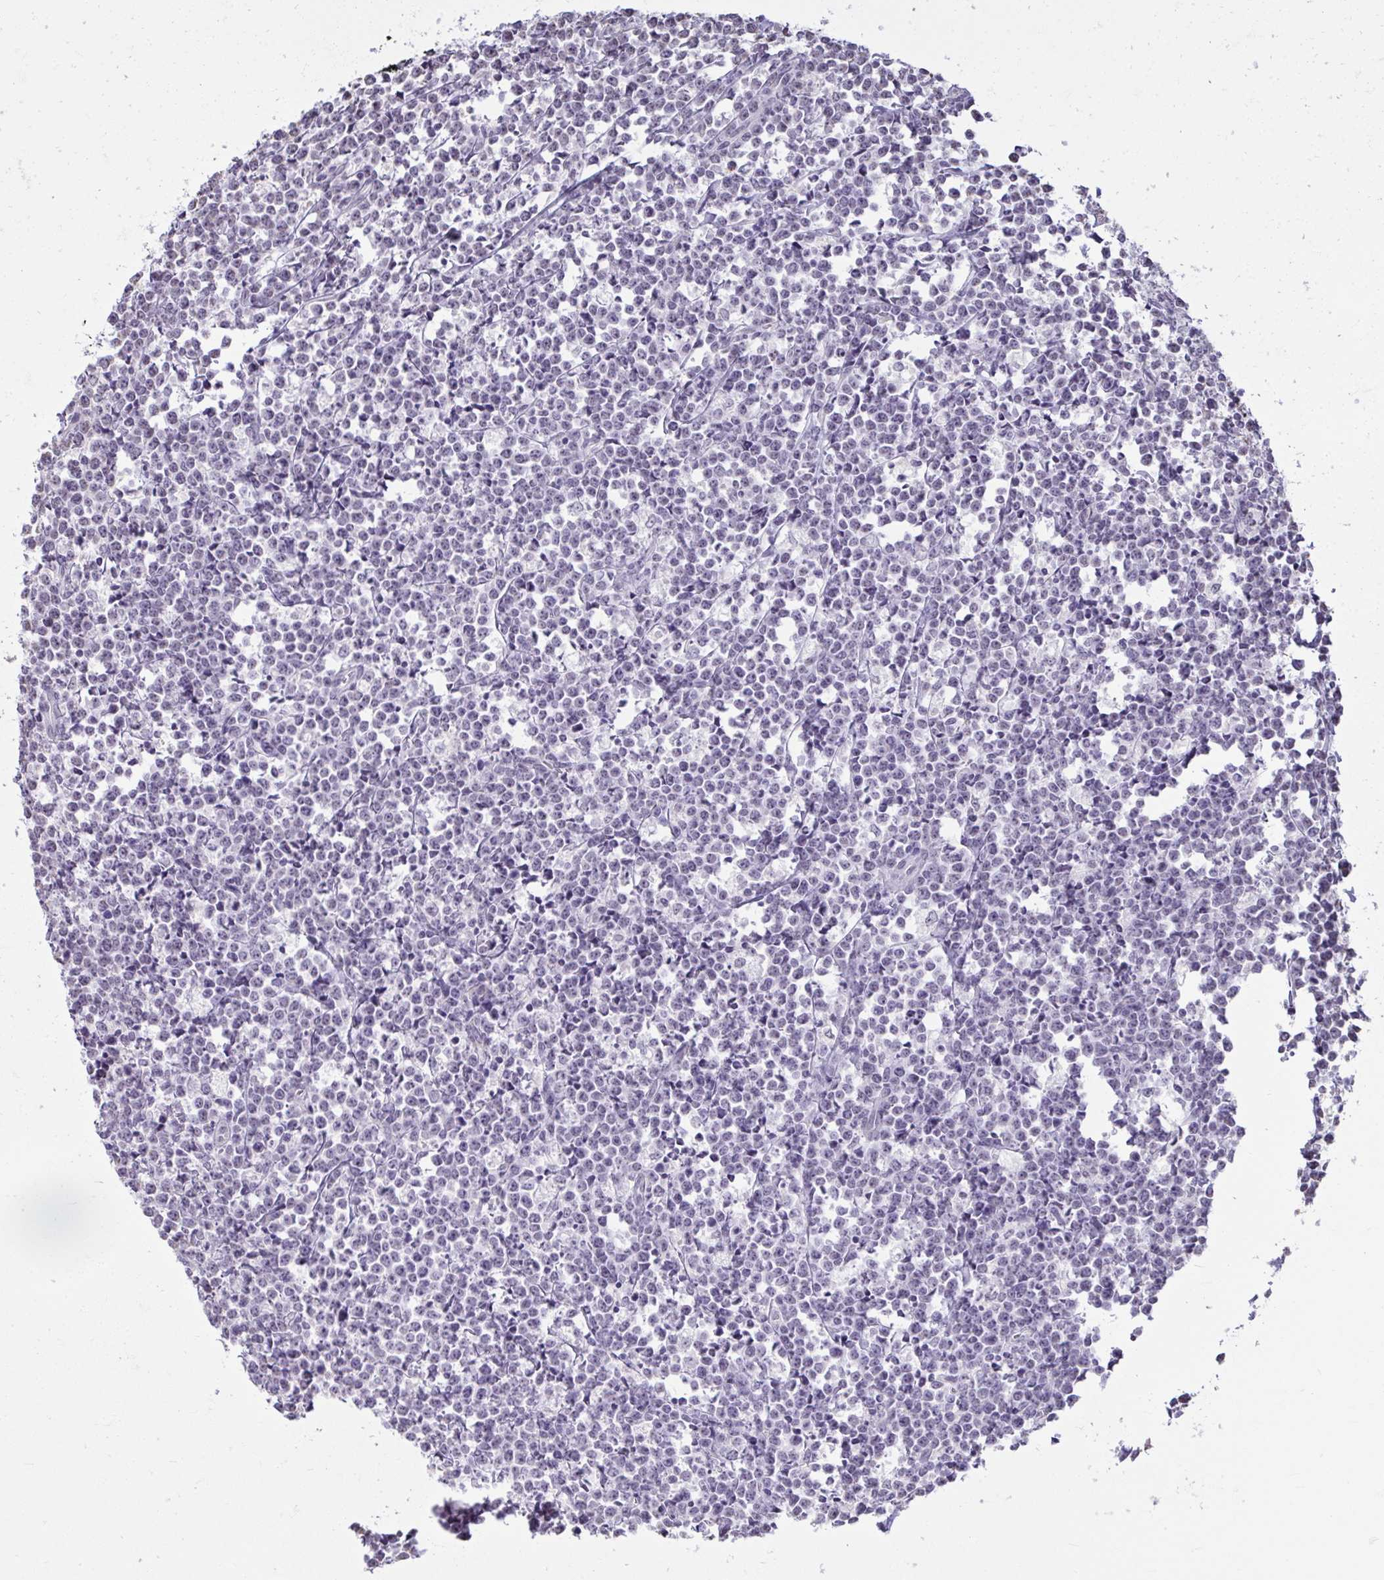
{"staining": {"intensity": "negative", "quantity": "none", "location": "none"}, "tissue": "lymphoma", "cell_type": "Tumor cells", "image_type": "cancer", "snomed": [{"axis": "morphology", "description": "Malignant lymphoma, non-Hodgkin's type, High grade"}, {"axis": "topography", "description": "Small intestine"}], "caption": "Tumor cells are negative for brown protein staining in lymphoma. (DAB (3,3'-diaminobenzidine) immunohistochemistry (IHC) with hematoxylin counter stain).", "gene": "NPPA", "patient": {"sex": "female", "age": 56}}